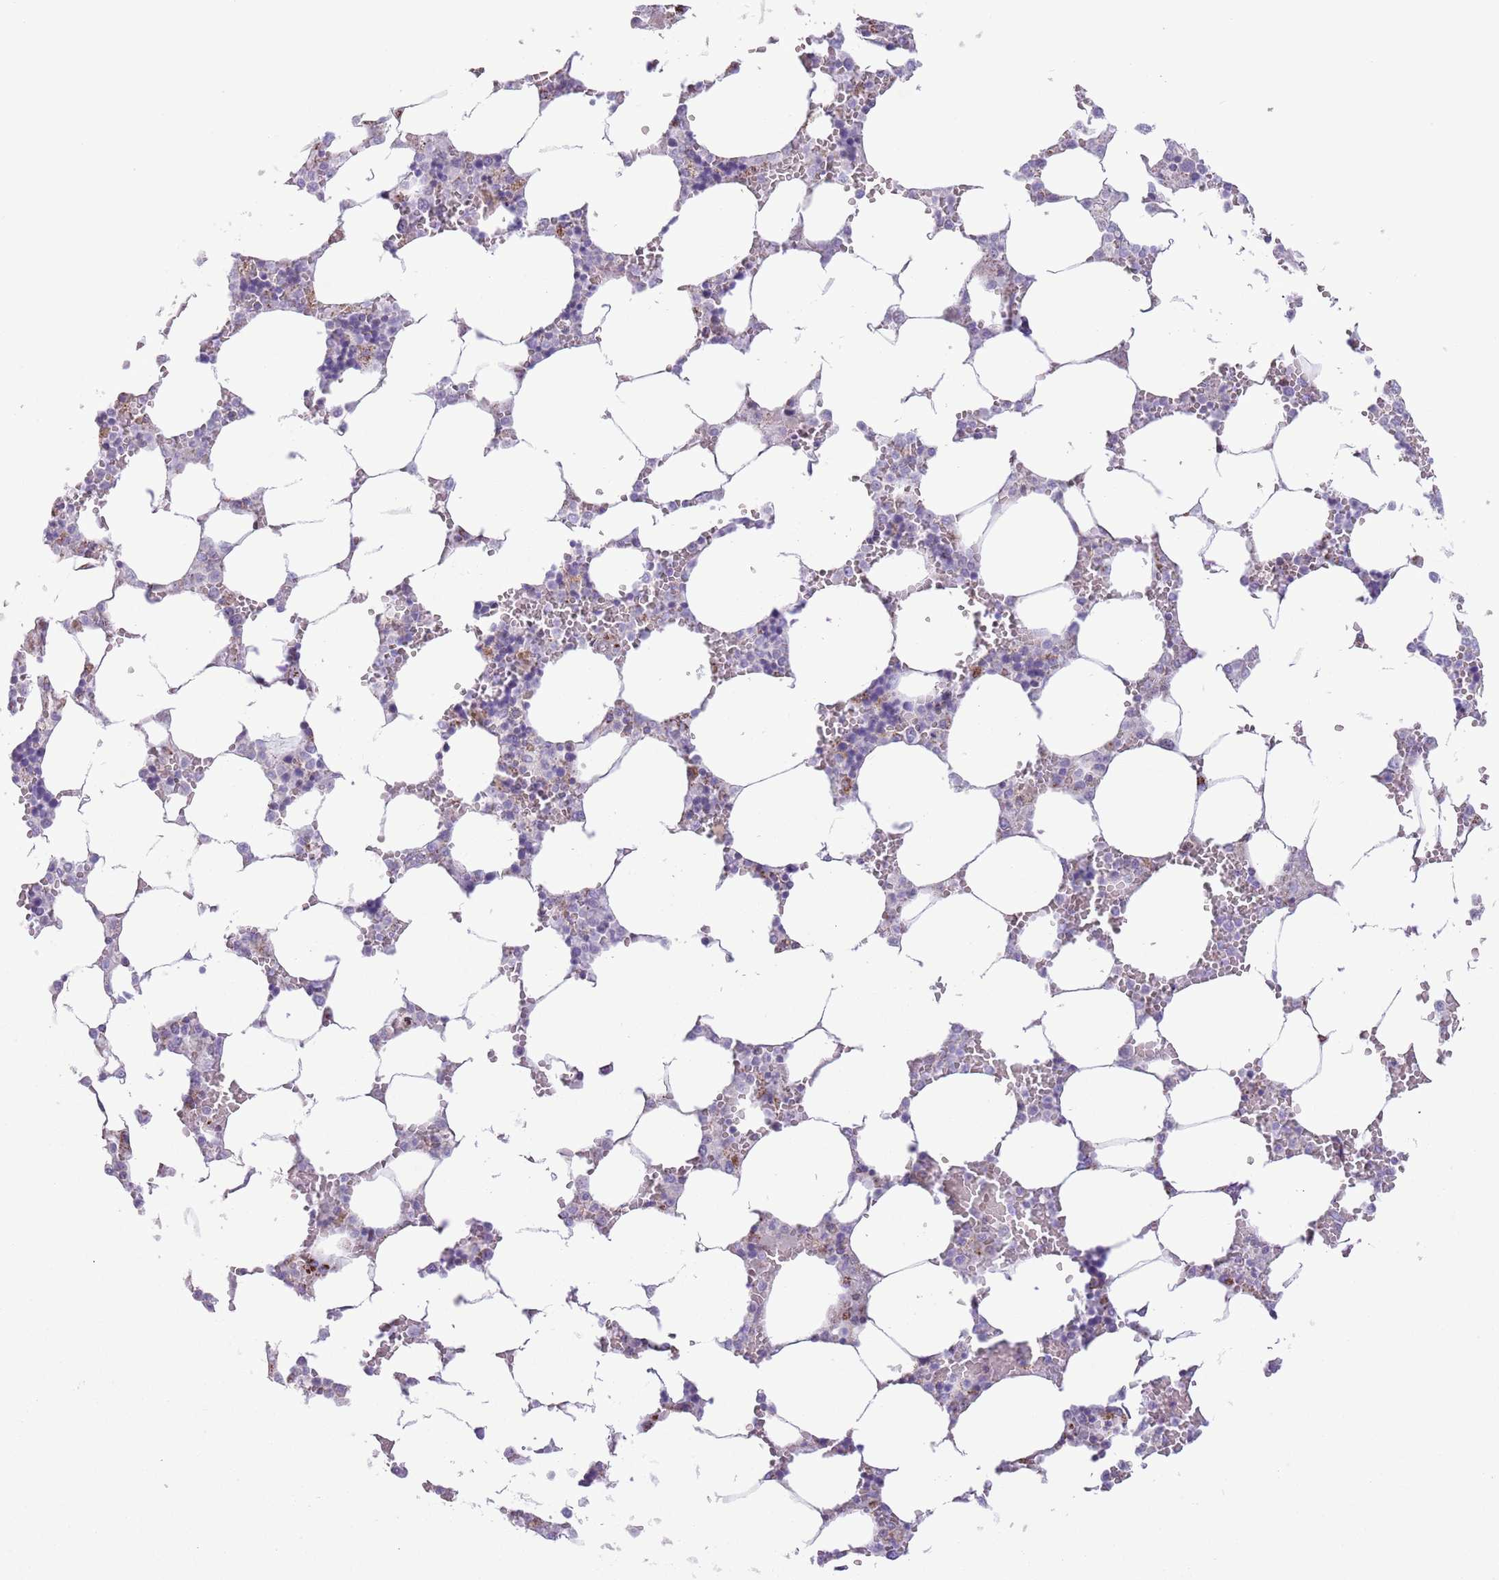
{"staining": {"intensity": "negative", "quantity": "none", "location": "none"}, "tissue": "bone marrow", "cell_type": "Hematopoietic cells", "image_type": "normal", "snomed": [{"axis": "morphology", "description": "Normal tissue, NOS"}, {"axis": "topography", "description": "Bone marrow"}], "caption": "This is an immunohistochemistry histopathology image of normal human bone marrow. There is no positivity in hematopoietic cells.", "gene": "ATP6V1B1", "patient": {"sex": "male", "age": 64}}